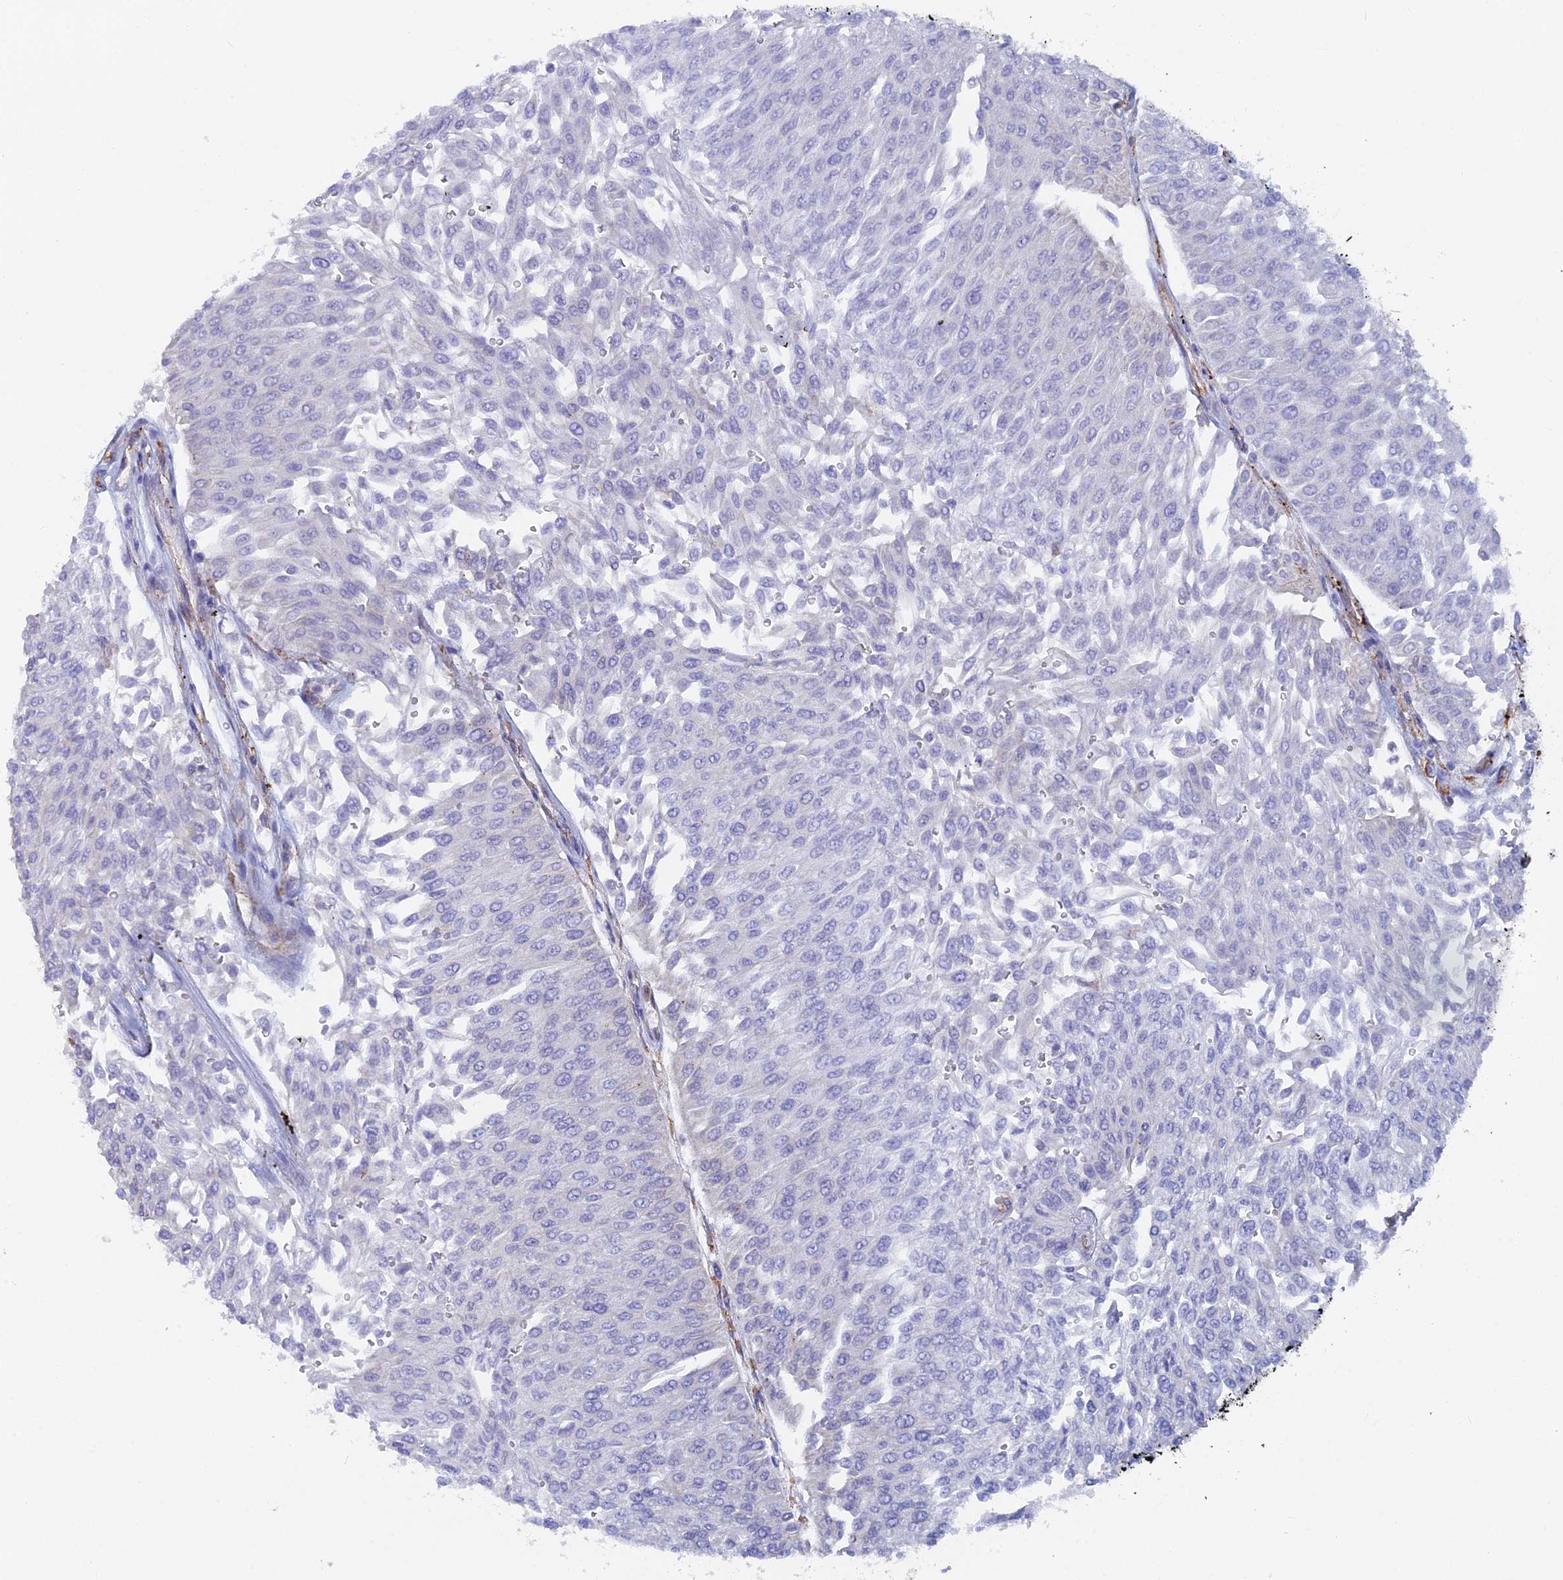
{"staining": {"intensity": "negative", "quantity": "none", "location": "none"}, "tissue": "urothelial cancer", "cell_type": "Tumor cells", "image_type": "cancer", "snomed": [{"axis": "morphology", "description": "Urothelial carcinoma, Low grade"}, {"axis": "topography", "description": "Urinary bladder"}], "caption": "Urothelial cancer stained for a protein using immunohistochemistry reveals no expression tumor cells.", "gene": "WDR35", "patient": {"sex": "male", "age": 67}}